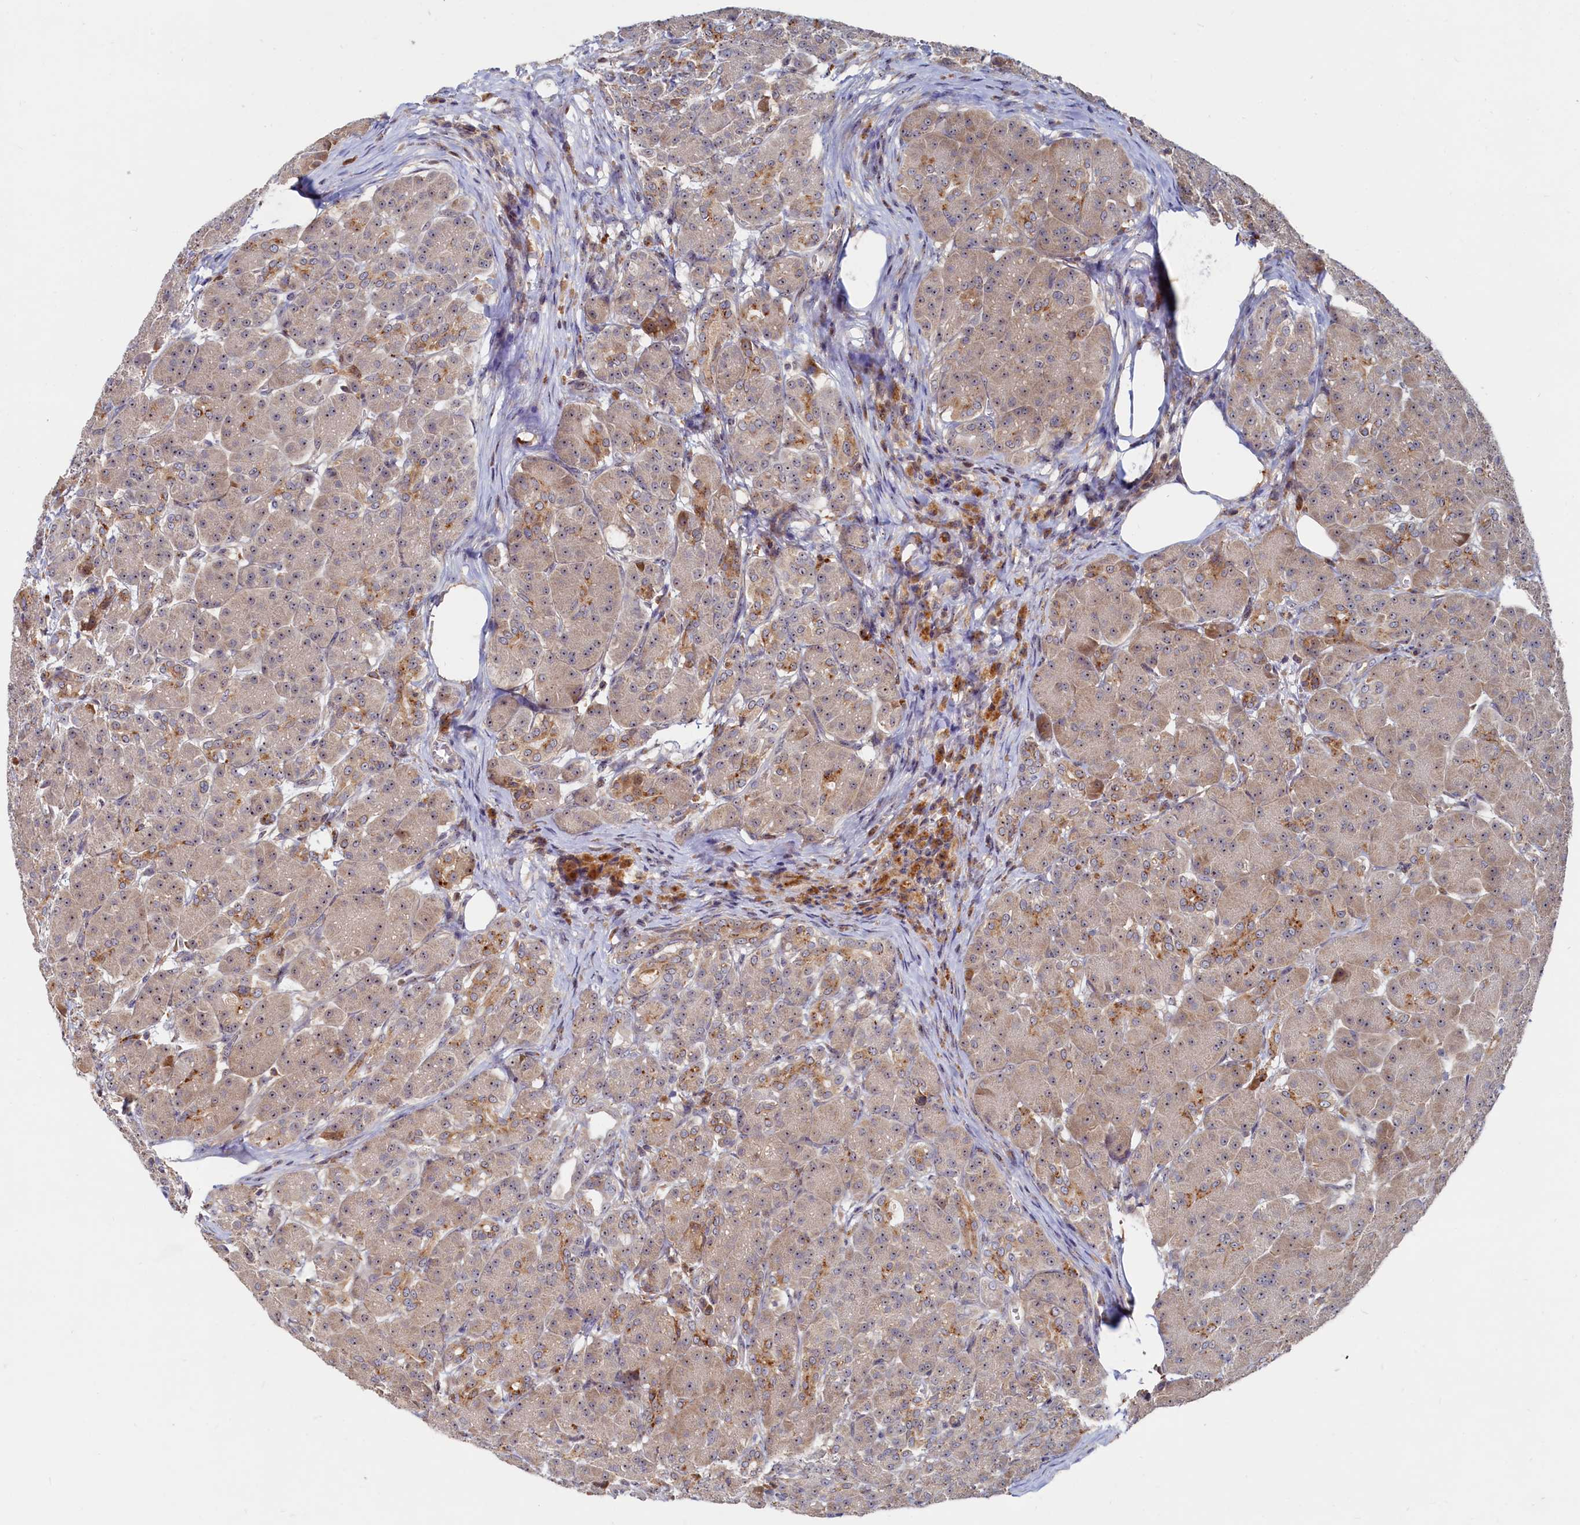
{"staining": {"intensity": "moderate", "quantity": ">75%", "location": "cytoplasmic/membranous,nuclear"}, "tissue": "pancreas", "cell_type": "Exocrine glandular cells", "image_type": "normal", "snomed": [{"axis": "morphology", "description": "Normal tissue, NOS"}, {"axis": "topography", "description": "Pancreas"}], "caption": "Pancreas stained for a protein reveals moderate cytoplasmic/membranous,nuclear positivity in exocrine glandular cells. (brown staining indicates protein expression, while blue staining denotes nuclei).", "gene": "RGS7BP", "patient": {"sex": "male", "age": 63}}